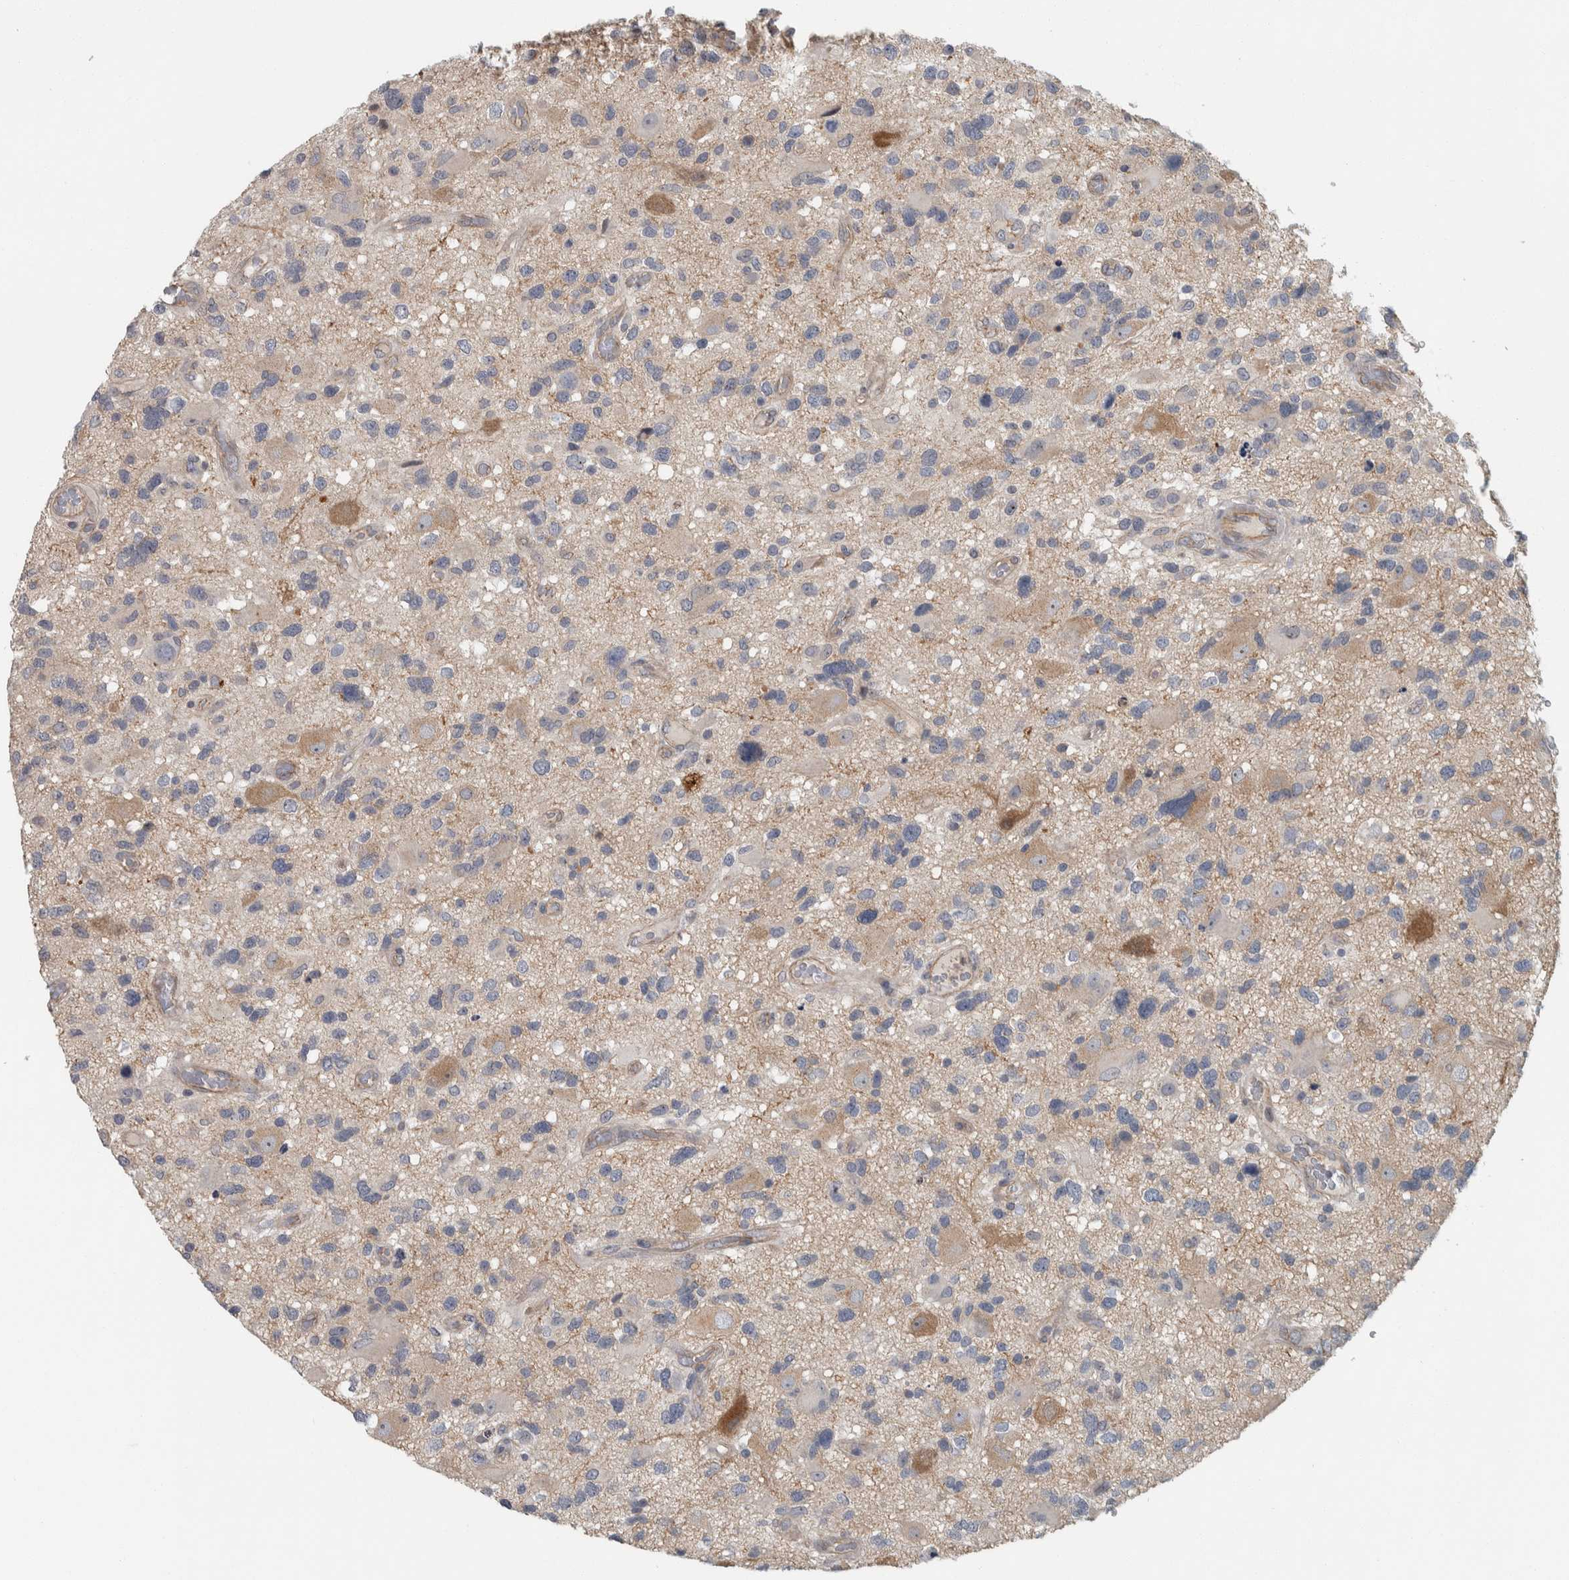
{"staining": {"intensity": "negative", "quantity": "none", "location": "none"}, "tissue": "glioma", "cell_type": "Tumor cells", "image_type": "cancer", "snomed": [{"axis": "morphology", "description": "Glioma, malignant, High grade"}, {"axis": "topography", "description": "Brain"}], "caption": "This is a micrograph of immunohistochemistry staining of glioma, which shows no staining in tumor cells.", "gene": "KCNJ3", "patient": {"sex": "male", "age": 33}}